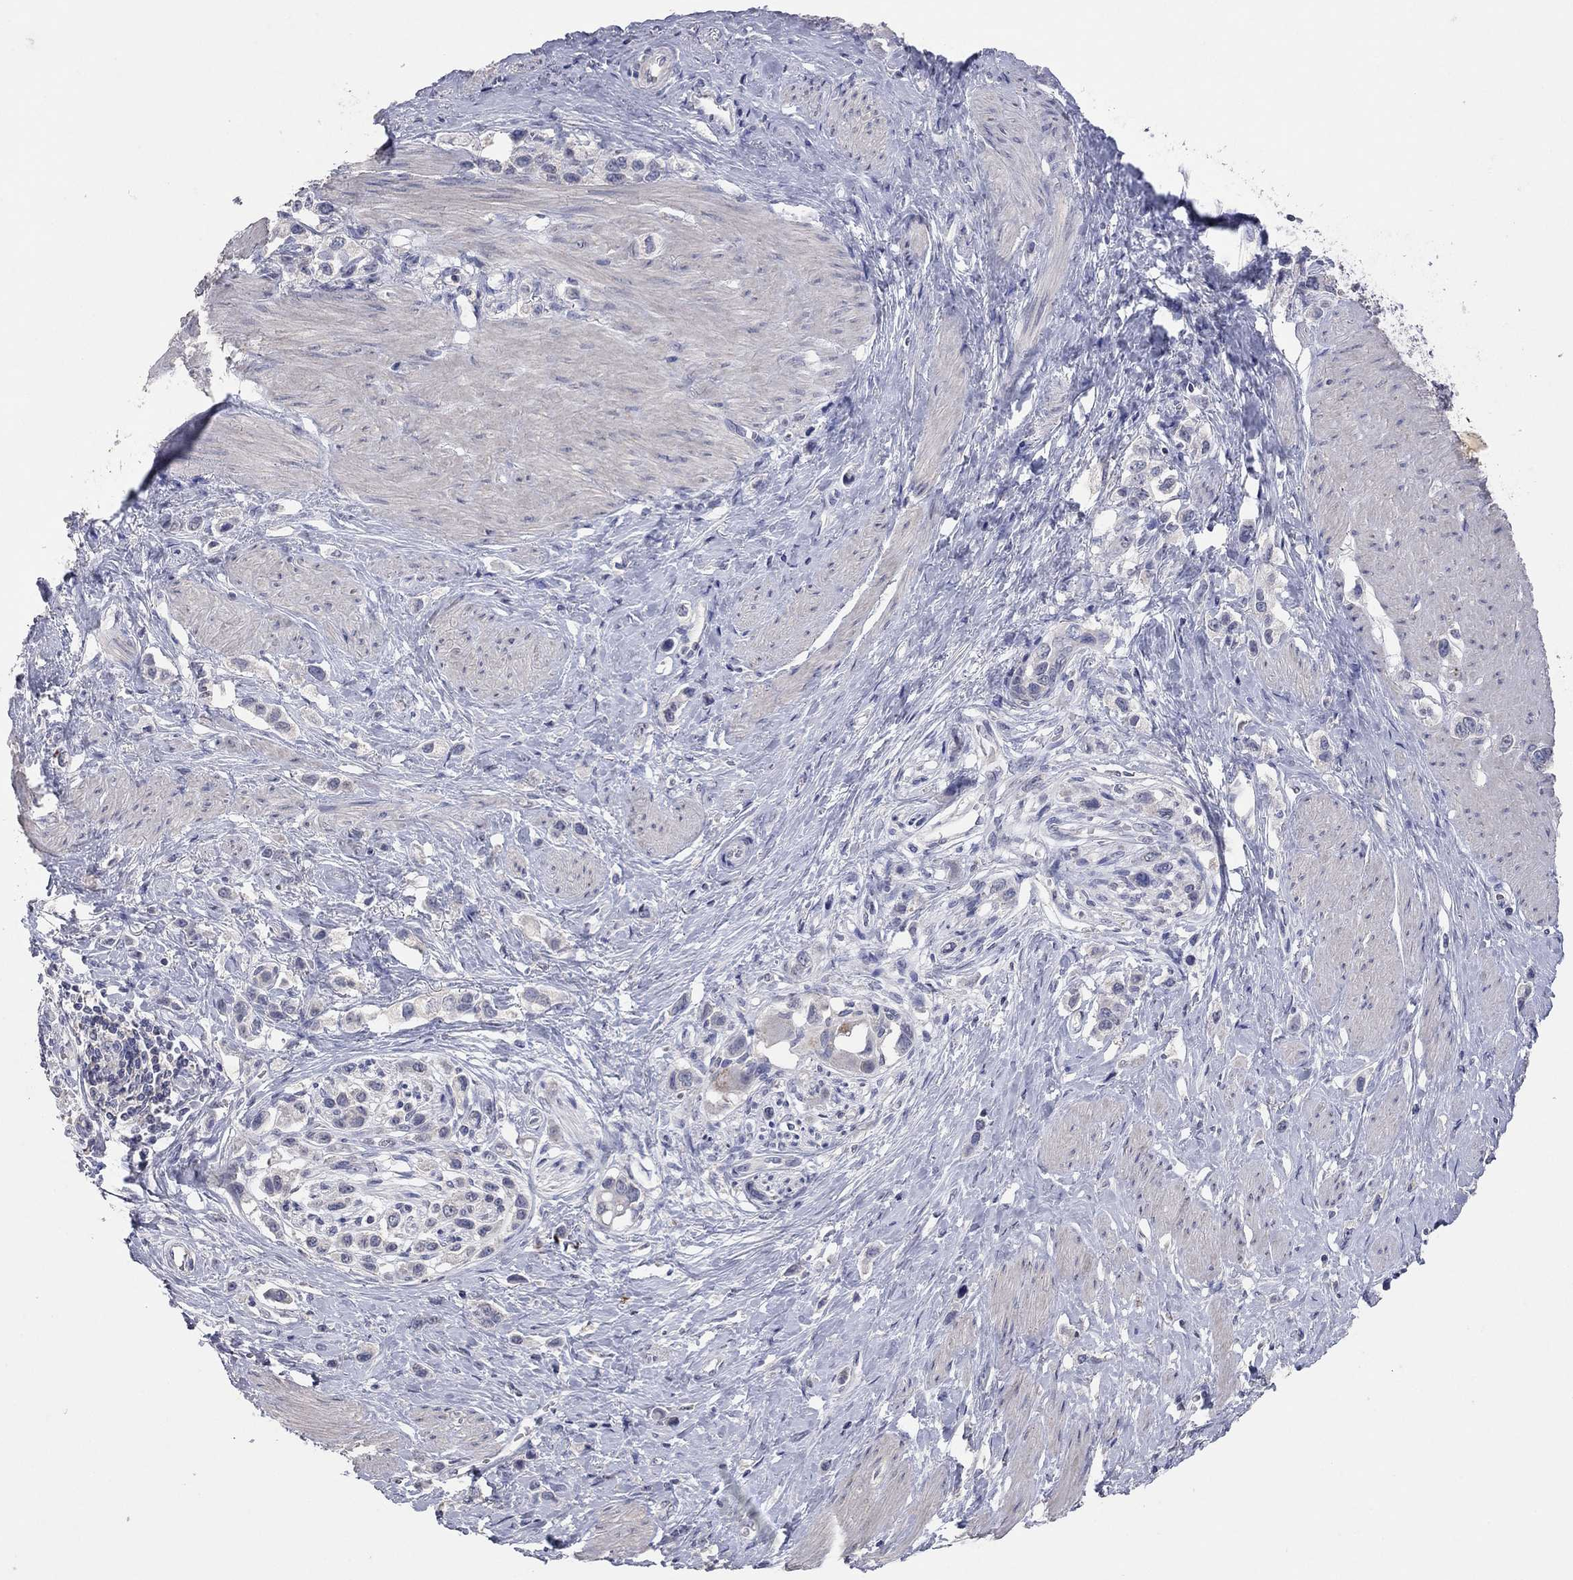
{"staining": {"intensity": "negative", "quantity": "none", "location": "none"}, "tissue": "stomach cancer", "cell_type": "Tumor cells", "image_type": "cancer", "snomed": [{"axis": "morphology", "description": "Normal tissue, NOS"}, {"axis": "morphology", "description": "Adenocarcinoma, NOS"}, {"axis": "morphology", "description": "Adenocarcinoma, High grade"}, {"axis": "topography", "description": "Stomach, upper"}, {"axis": "topography", "description": "Stomach"}], "caption": "High magnification brightfield microscopy of adenocarcinoma (stomach) stained with DAB (3,3'-diaminobenzidine) (brown) and counterstained with hematoxylin (blue): tumor cells show no significant expression.", "gene": "MMP13", "patient": {"sex": "female", "age": 65}}